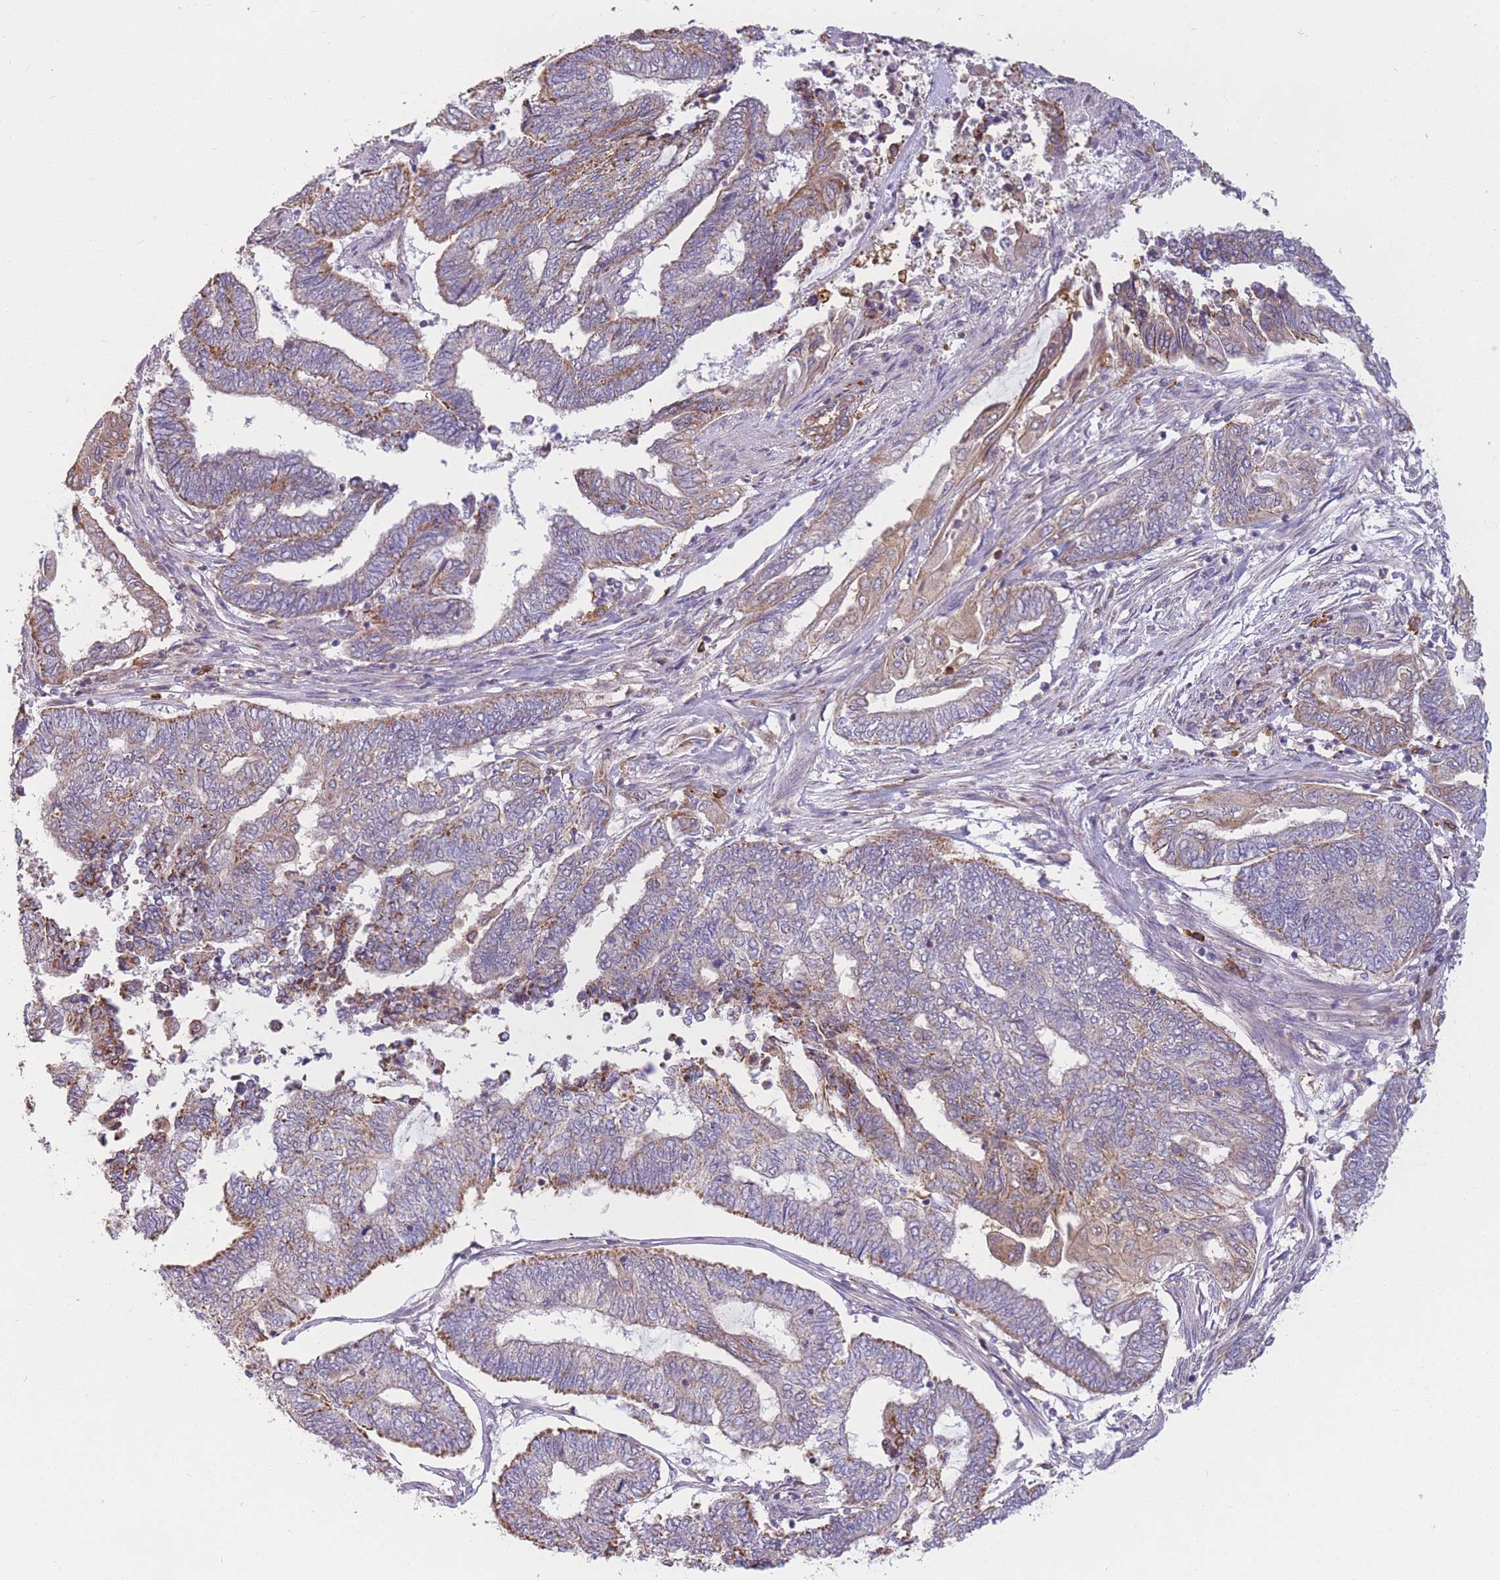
{"staining": {"intensity": "moderate", "quantity": "25%-75%", "location": "cytoplasmic/membranous"}, "tissue": "endometrial cancer", "cell_type": "Tumor cells", "image_type": "cancer", "snomed": [{"axis": "morphology", "description": "Adenocarcinoma, NOS"}, {"axis": "topography", "description": "Uterus"}, {"axis": "topography", "description": "Endometrium"}], "caption": "The micrograph exhibits a brown stain indicating the presence of a protein in the cytoplasmic/membranous of tumor cells in endometrial adenocarcinoma. The staining was performed using DAB, with brown indicating positive protein expression. Nuclei are stained blue with hematoxylin.", "gene": "PRAM1", "patient": {"sex": "female", "age": 70}}